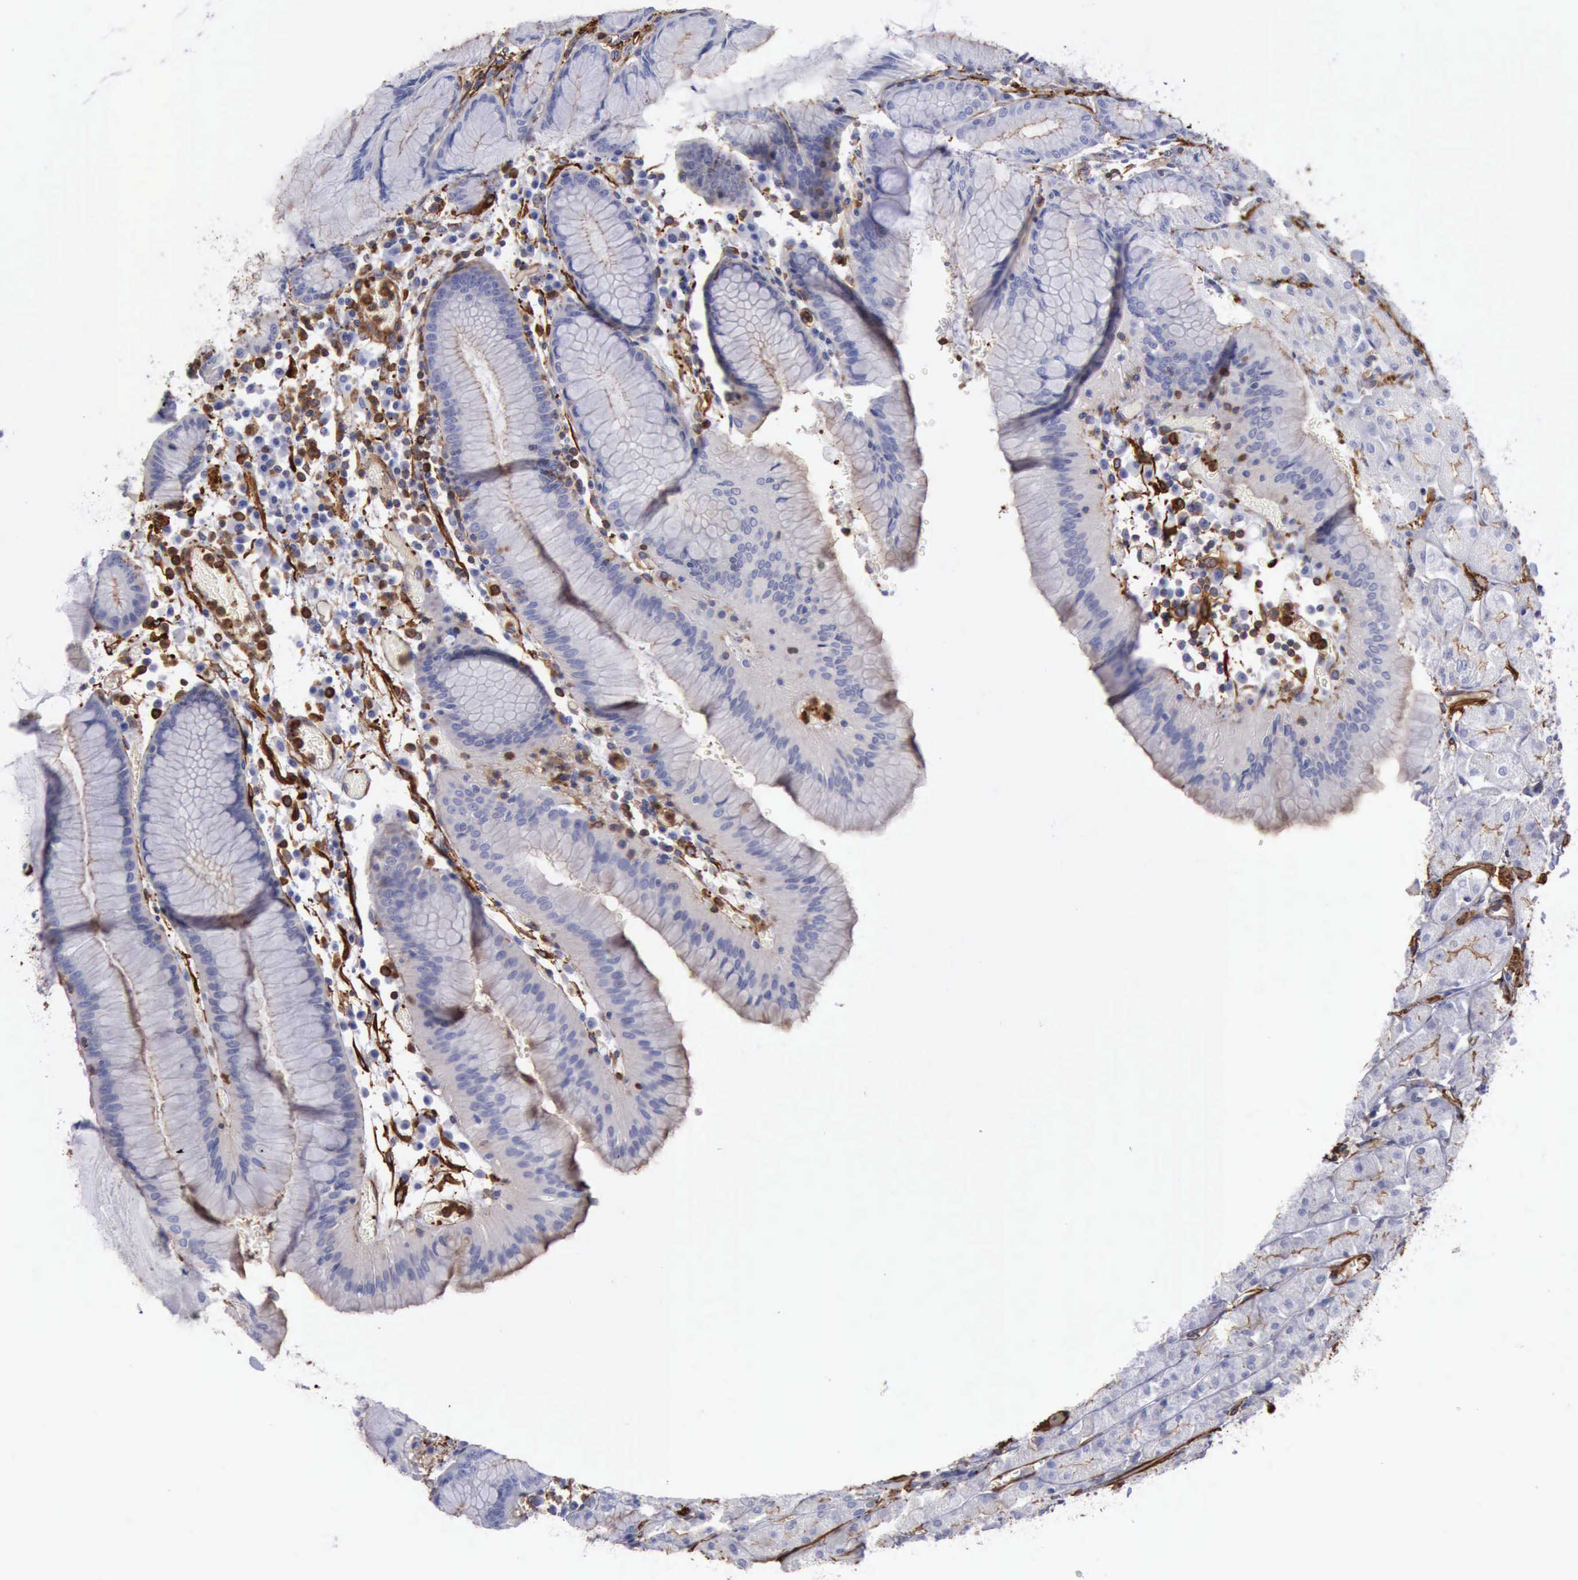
{"staining": {"intensity": "weak", "quantity": ">75%", "location": "cytoplasmic/membranous"}, "tissue": "stomach", "cell_type": "Glandular cells", "image_type": "normal", "snomed": [{"axis": "morphology", "description": "Normal tissue, NOS"}, {"axis": "topography", "description": "Stomach, lower"}], "caption": "High-power microscopy captured an IHC photomicrograph of benign stomach, revealing weak cytoplasmic/membranous staining in about >75% of glandular cells. (DAB (3,3'-diaminobenzidine) = brown stain, brightfield microscopy at high magnification).", "gene": "FLNA", "patient": {"sex": "female", "age": 73}}